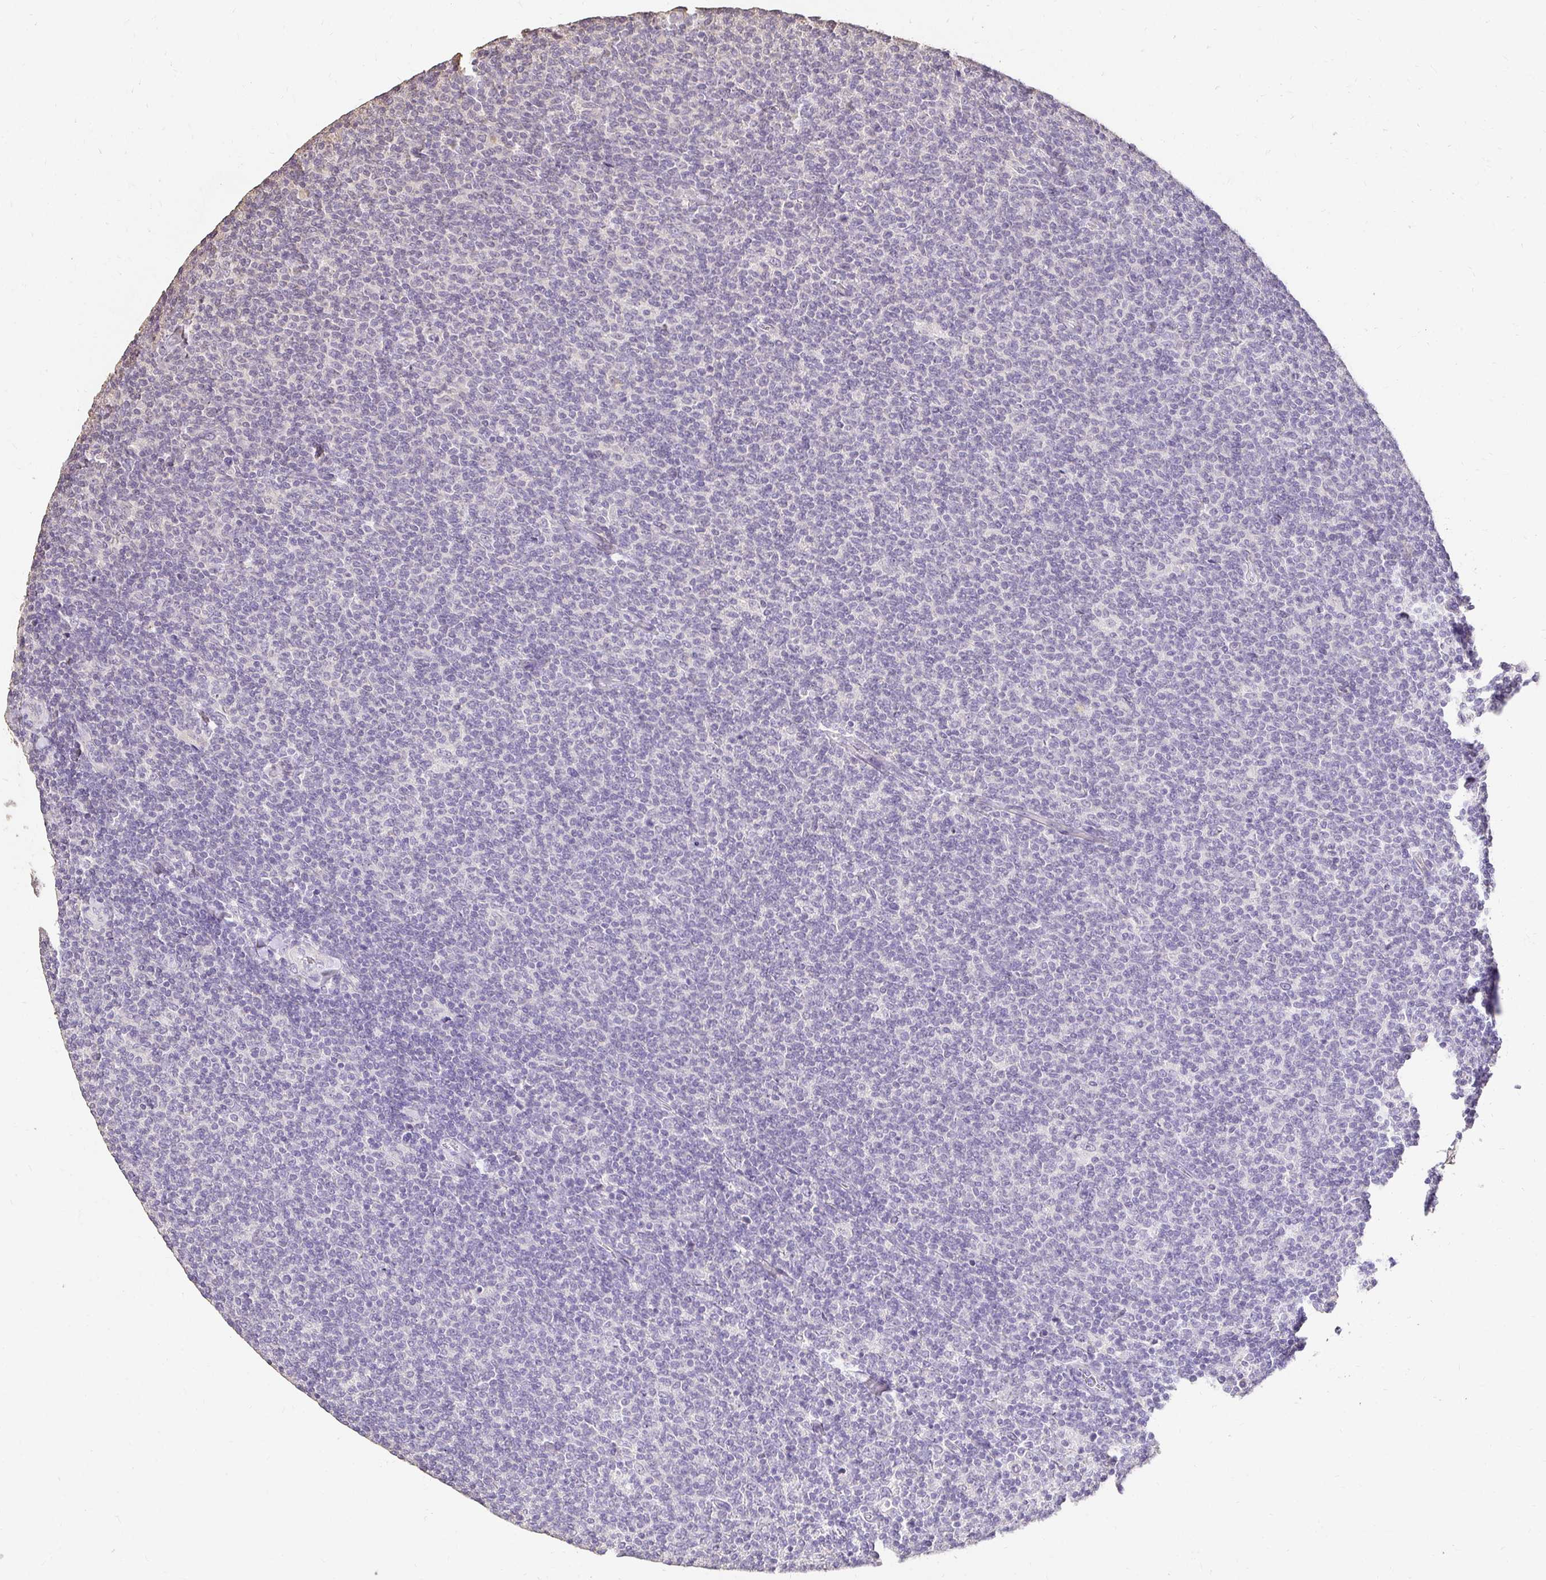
{"staining": {"intensity": "negative", "quantity": "none", "location": "none"}, "tissue": "lymphoma", "cell_type": "Tumor cells", "image_type": "cancer", "snomed": [{"axis": "morphology", "description": "Malignant lymphoma, non-Hodgkin's type, Low grade"}, {"axis": "topography", "description": "Lymph node"}], "caption": "DAB (3,3'-diaminobenzidine) immunohistochemical staining of low-grade malignant lymphoma, non-Hodgkin's type reveals no significant staining in tumor cells.", "gene": "UGT1A6", "patient": {"sex": "male", "age": 52}}